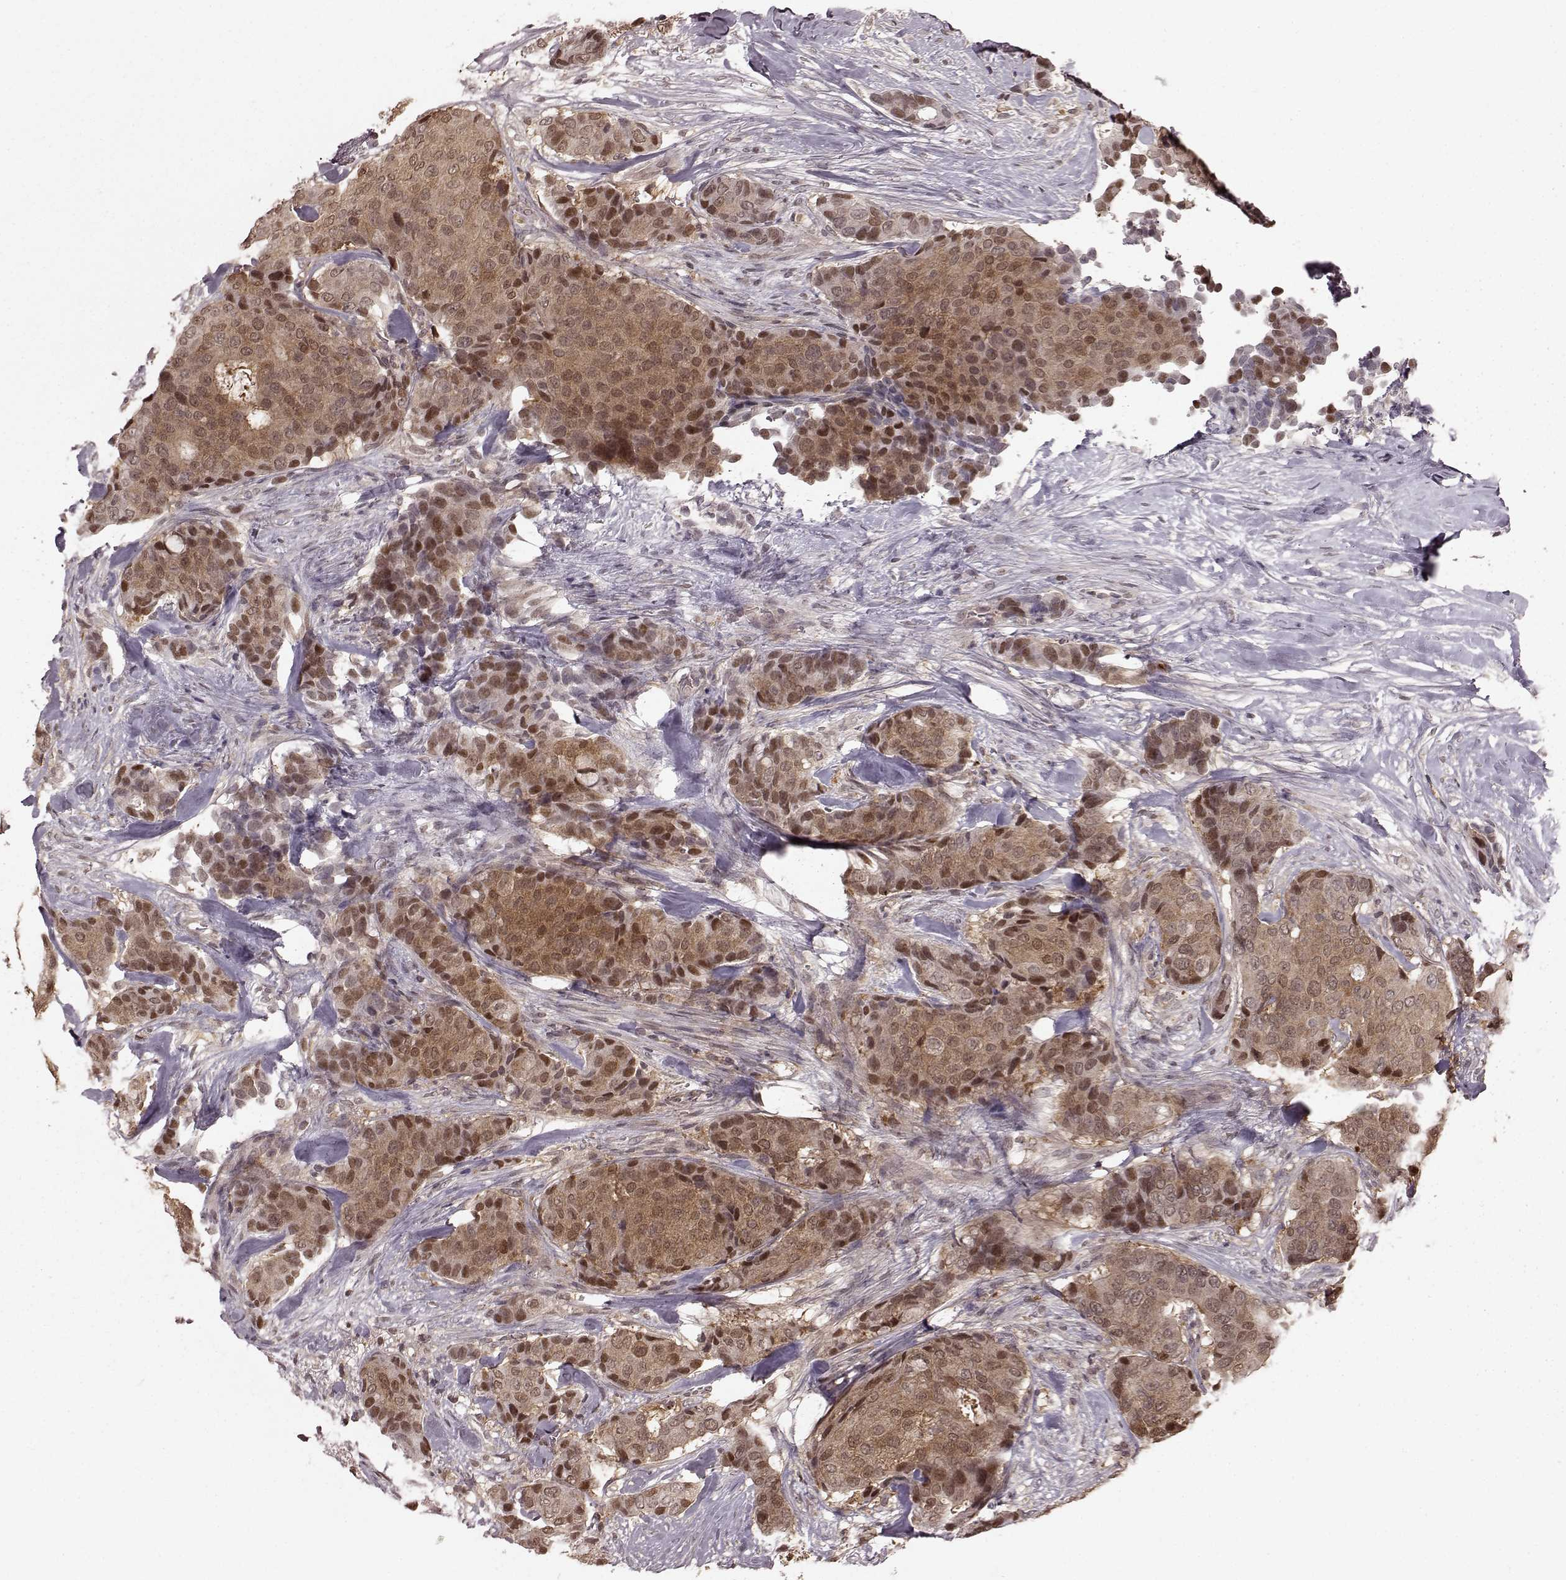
{"staining": {"intensity": "moderate", "quantity": "25%-75%", "location": "cytoplasmic/membranous,nuclear"}, "tissue": "breast cancer", "cell_type": "Tumor cells", "image_type": "cancer", "snomed": [{"axis": "morphology", "description": "Duct carcinoma"}, {"axis": "topography", "description": "Breast"}], "caption": "Breast cancer (invasive ductal carcinoma) stained with immunohistochemistry demonstrates moderate cytoplasmic/membranous and nuclear staining in about 25%-75% of tumor cells.", "gene": "GSS", "patient": {"sex": "female", "age": 75}}